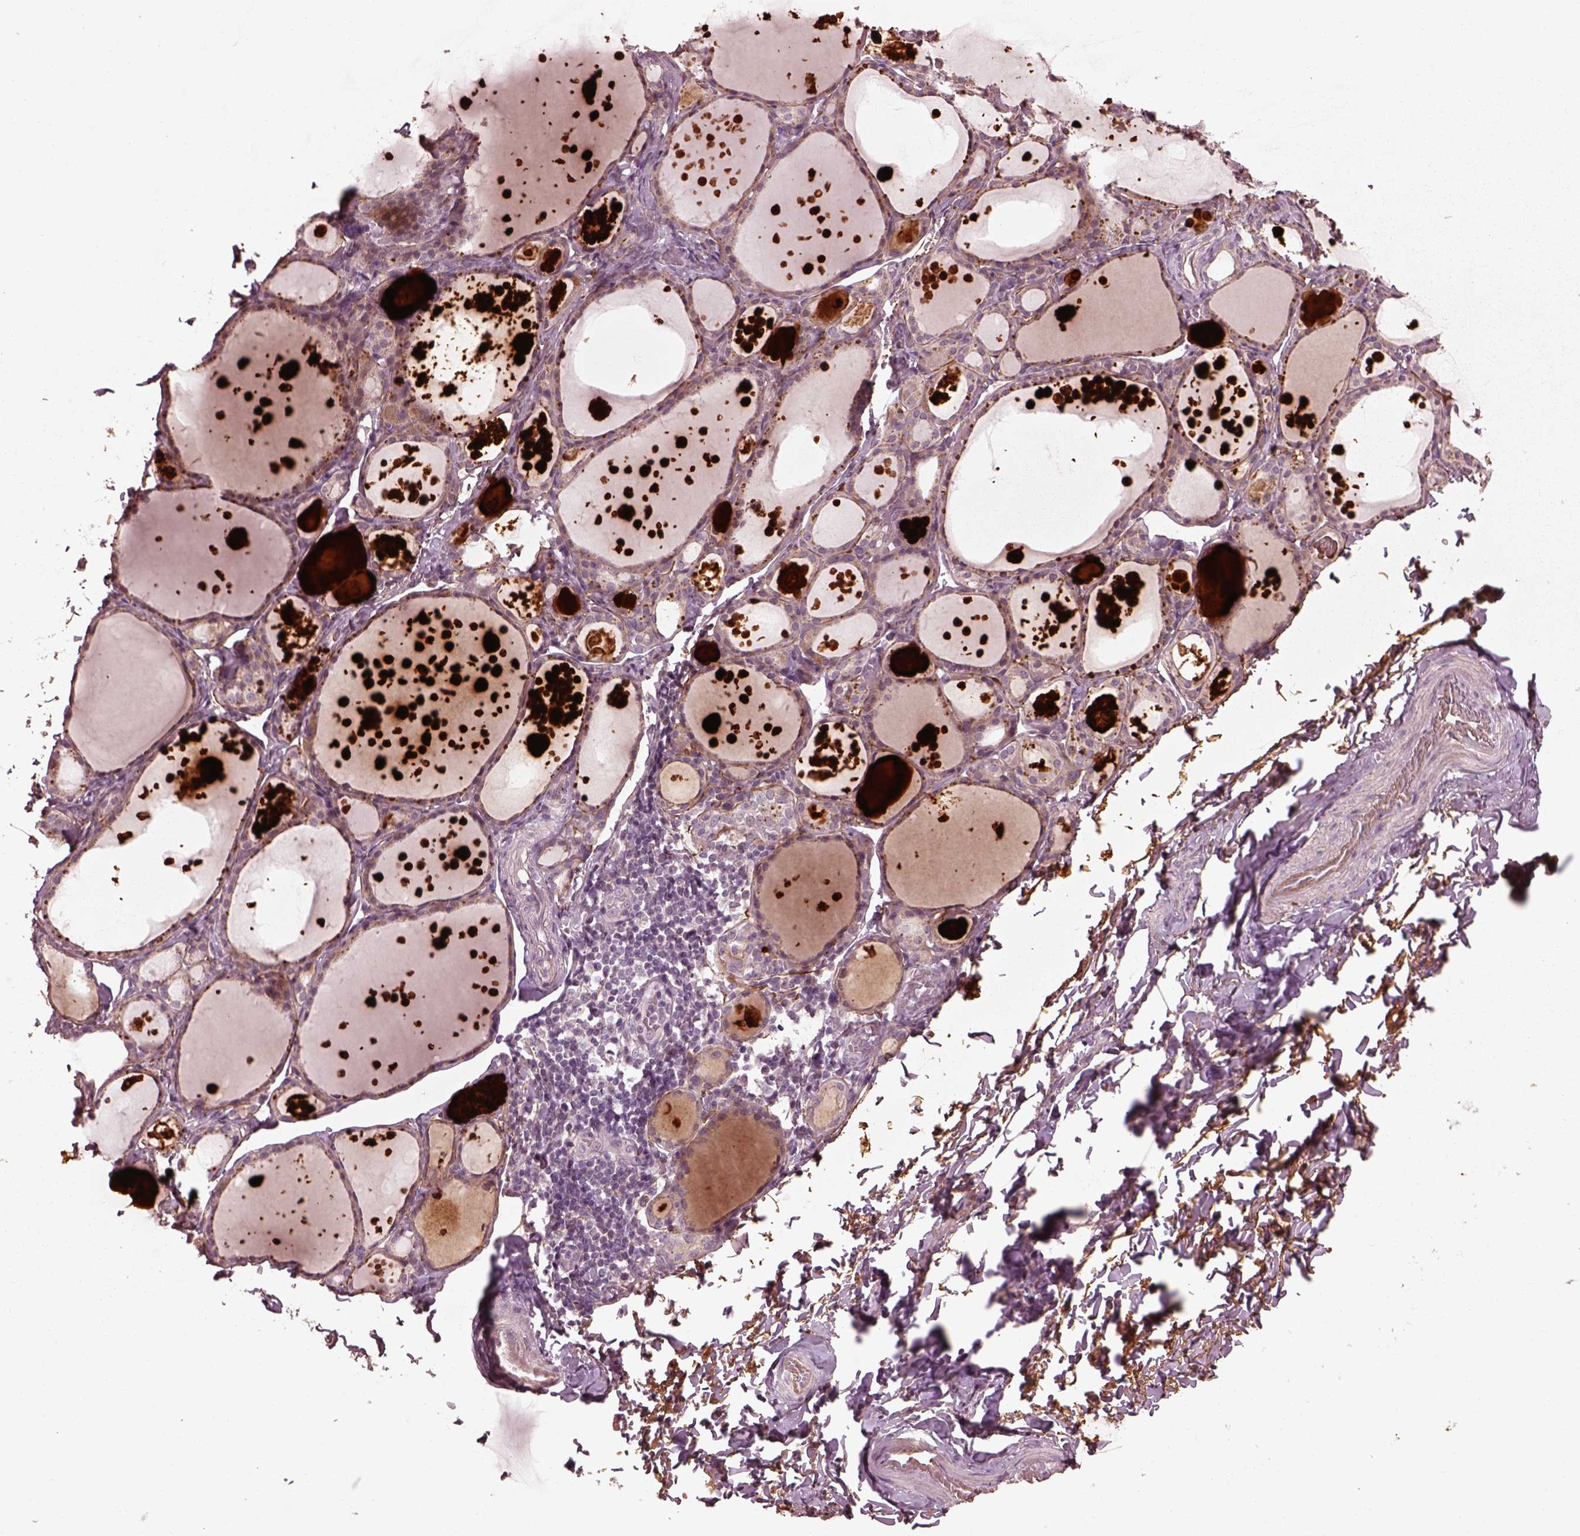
{"staining": {"intensity": "negative", "quantity": "none", "location": "none"}, "tissue": "thyroid gland", "cell_type": "Glandular cells", "image_type": "normal", "snomed": [{"axis": "morphology", "description": "Normal tissue, NOS"}, {"axis": "topography", "description": "Thyroid gland"}], "caption": "Glandular cells show no significant staining in unremarkable thyroid gland.", "gene": "EFEMP1", "patient": {"sex": "male", "age": 68}}